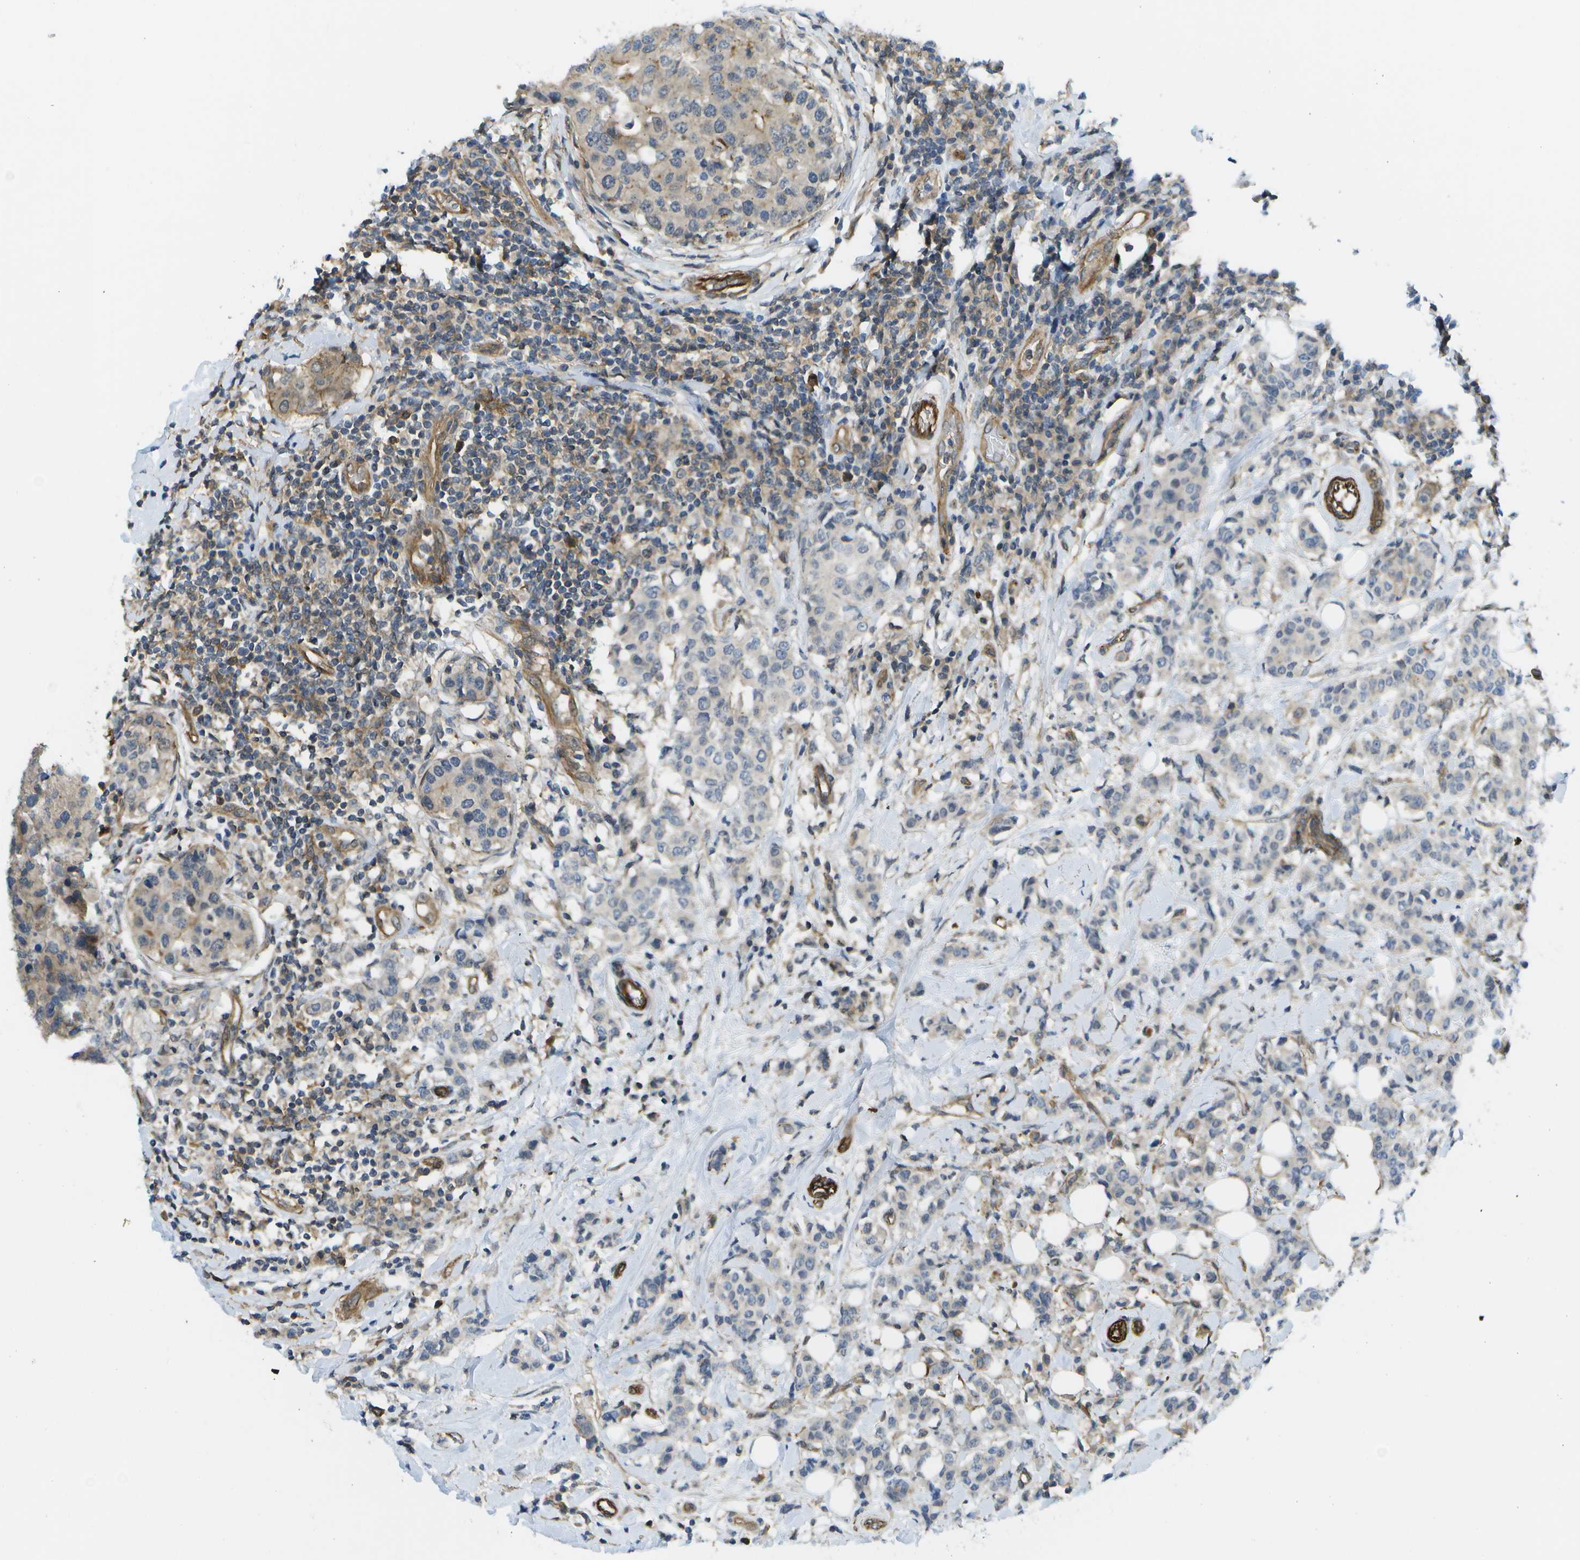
{"staining": {"intensity": "weak", "quantity": "25%-75%", "location": "cytoplasmic/membranous"}, "tissue": "breast cancer", "cell_type": "Tumor cells", "image_type": "cancer", "snomed": [{"axis": "morphology", "description": "Duct carcinoma"}, {"axis": "topography", "description": "Breast"}], "caption": "This histopathology image reveals immunohistochemistry (IHC) staining of human breast cancer (intraductal carcinoma), with low weak cytoplasmic/membranous positivity in about 25%-75% of tumor cells.", "gene": "KIAA0040", "patient": {"sex": "female", "age": 27}}